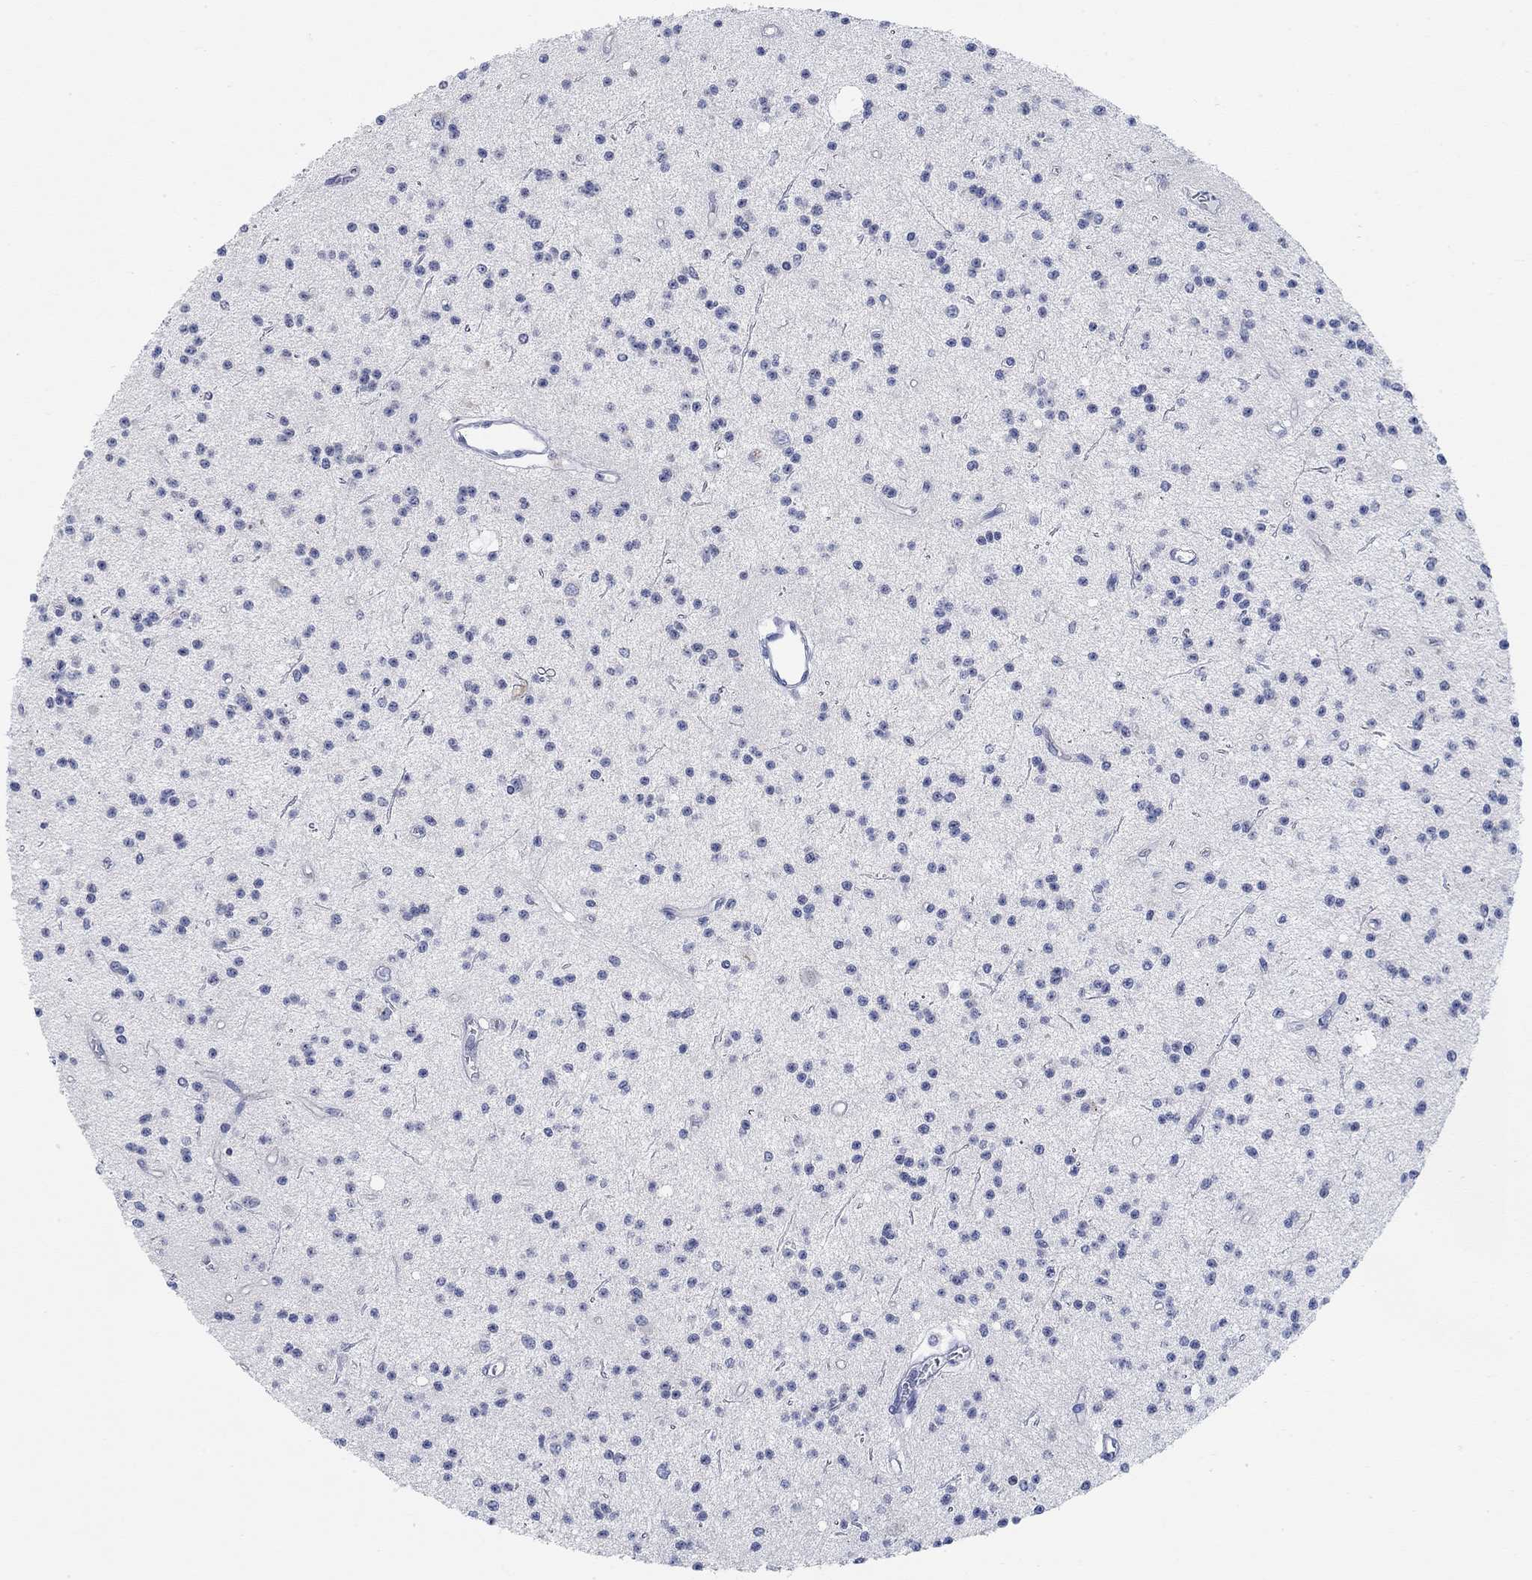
{"staining": {"intensity": "negative", "quantity": "none", "location": "none"}, "tissue": "glioma", "cell_type": "Tumor cells", "image_type": "cancer", "snomed": [{"axis": "morphology", "description": "Glioma, malignant, Low grade"}, {"axis": "topography", "description": "Brain"}], "caption": "A high-resolution image shows immunohistochemistry staining of malignant low-grade glioma, which demonstrates no significant expression in tumor cells.", "gene": "ATP6V1E2", "patient": {"sex": "male", "age": 27}}